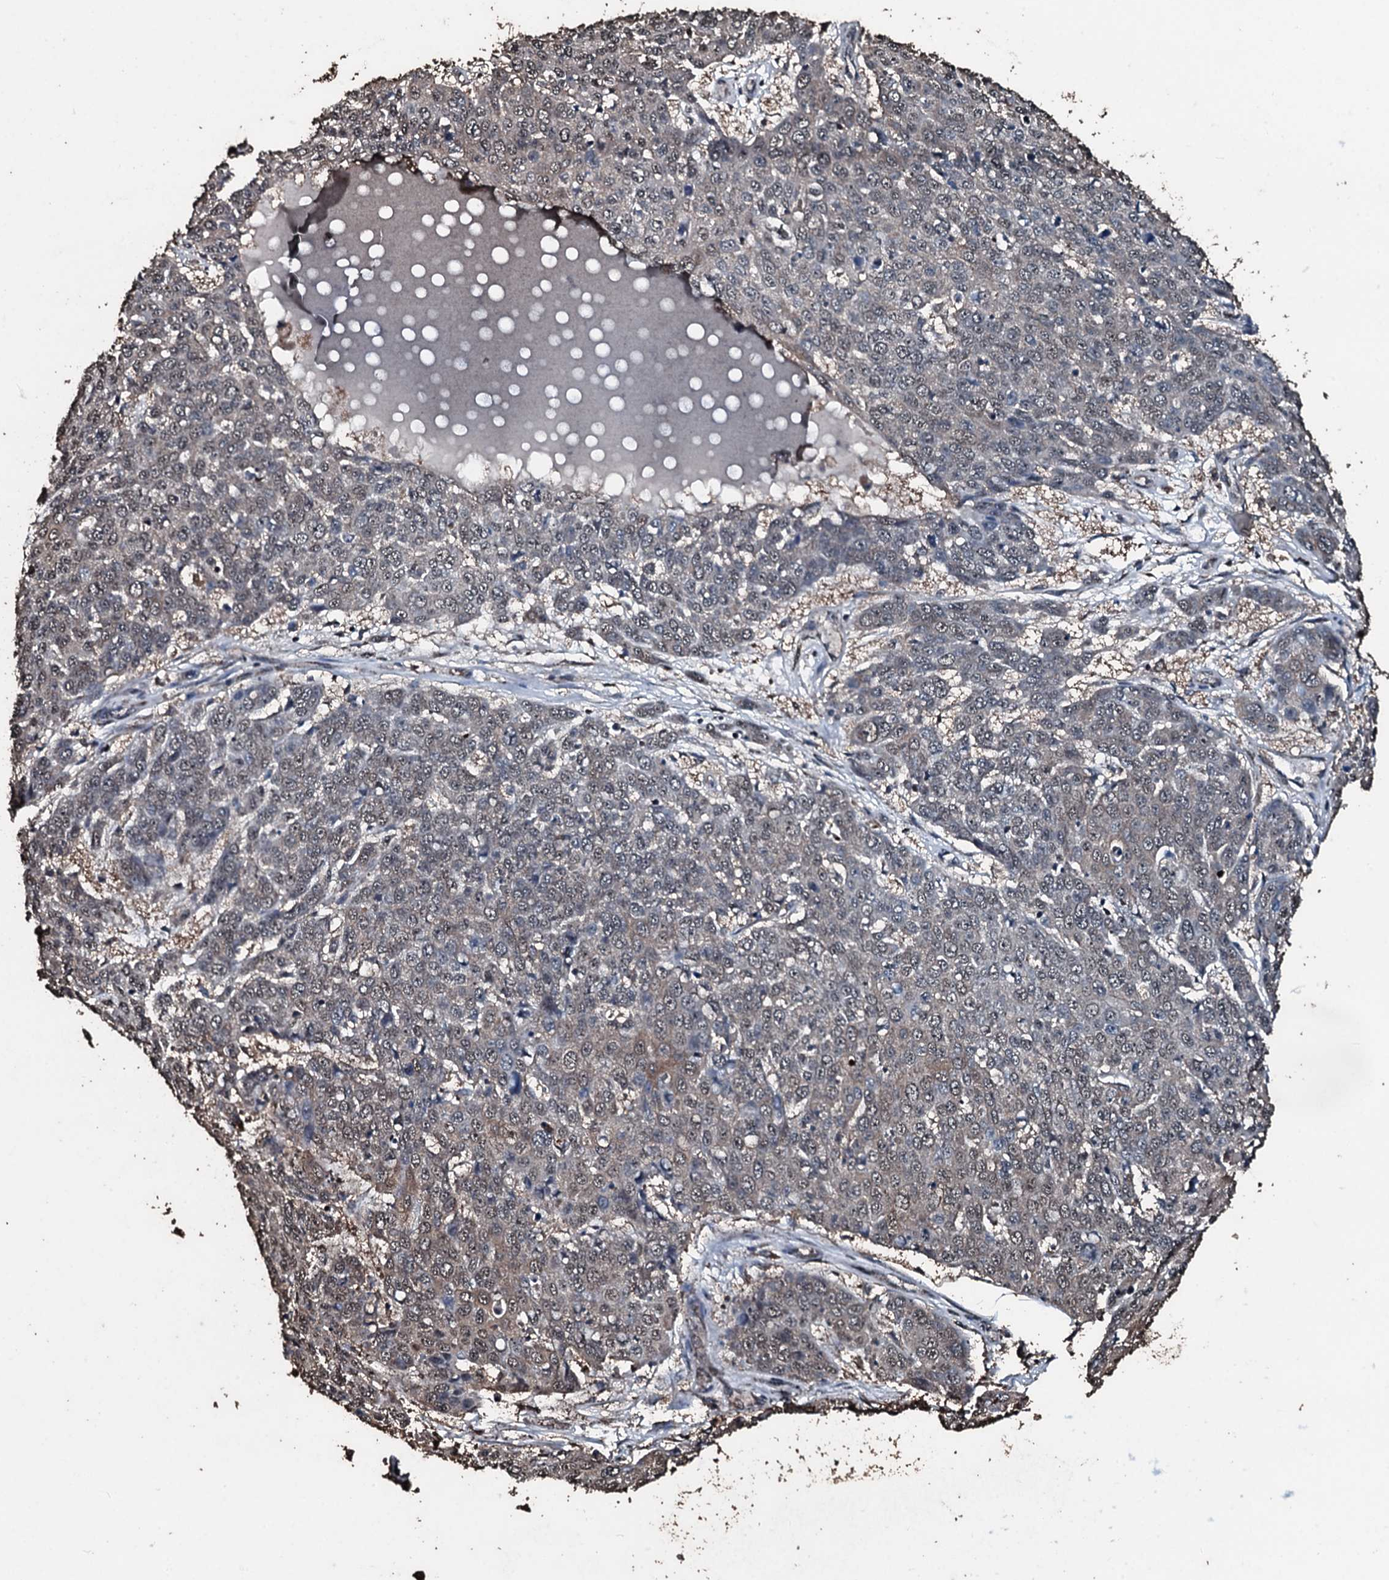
{"staining": {"intensity": "weak", "quantity": "<25%", "location": "cytoplasmic/membranous"}, "tissue": "skin cancer", "cell_type": "Tumor cells", "image_type": "cancer", "snomed": [{"axis": "morphology", "description": "Squamous cell carcinoma, NOS"}, {"axis": "topography", "description": "Skin"}], "caption": "This is an immunohistochemistry (IHC) photomicrograph of human skin squamous cell carcinoma. There is no staining in tumor cells.", "gene": "FAAP24", "patient": {"sex": "male", "age": 71}}